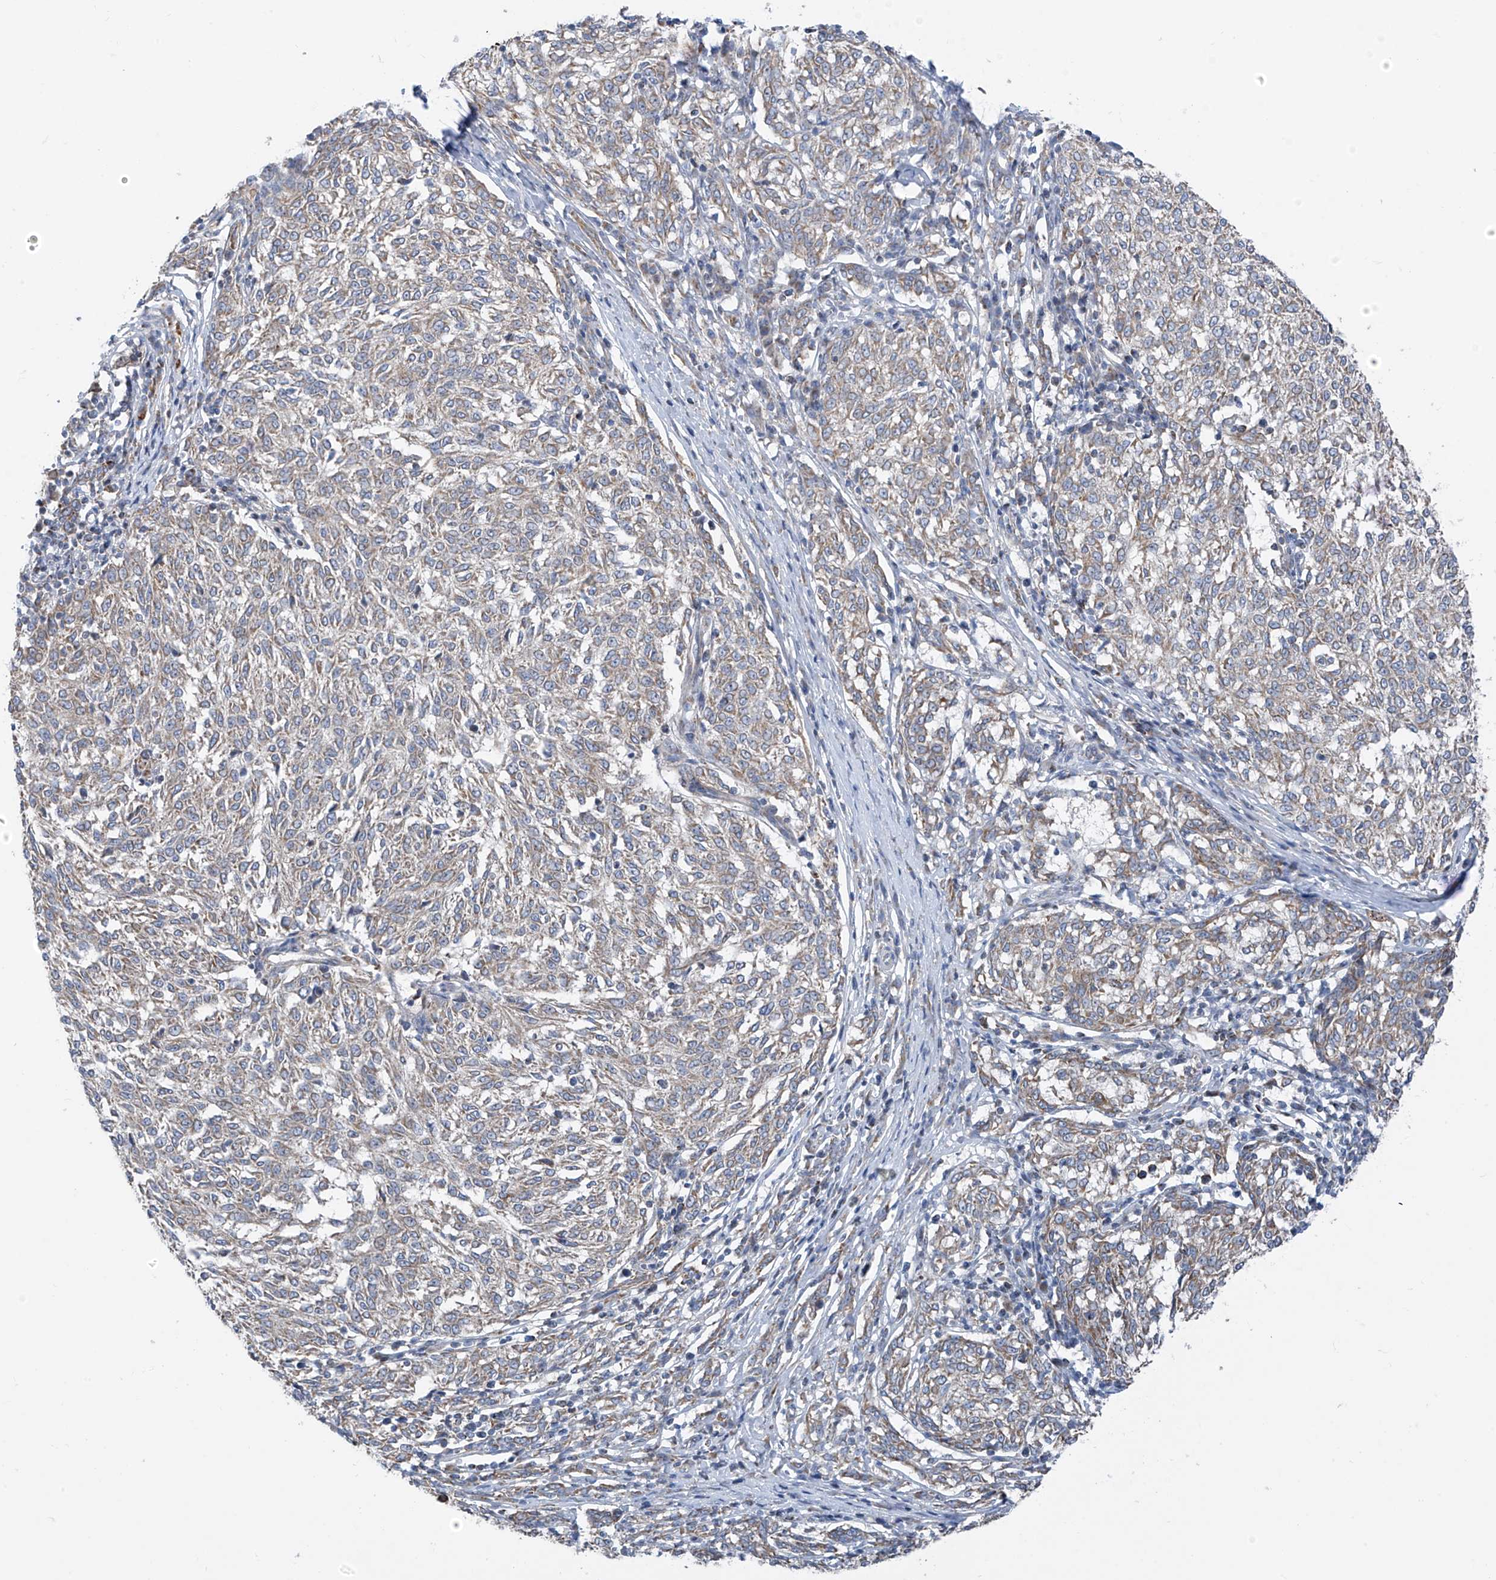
{"staining": {"intensity": "weak", "quantity": ">75%", "location": "cytoplasmic/membranous"}, "tissue": "melanoma", "cell_type": "Tumor cells", "image_type": "cancer", "snomed": [{"axis": "morphology", "description": "Malignant melanoma, NOS"}, {"axis": "topography", "description": "Skin"}], "caption": "The immunohistochemical stain highlights weak cytoplasmic/membranous expression in tumor cells of melanoma tissue. Nuclei are stained in blue.", "gene": "EOMES", "patient": {"sex": "female", "age": 72}}